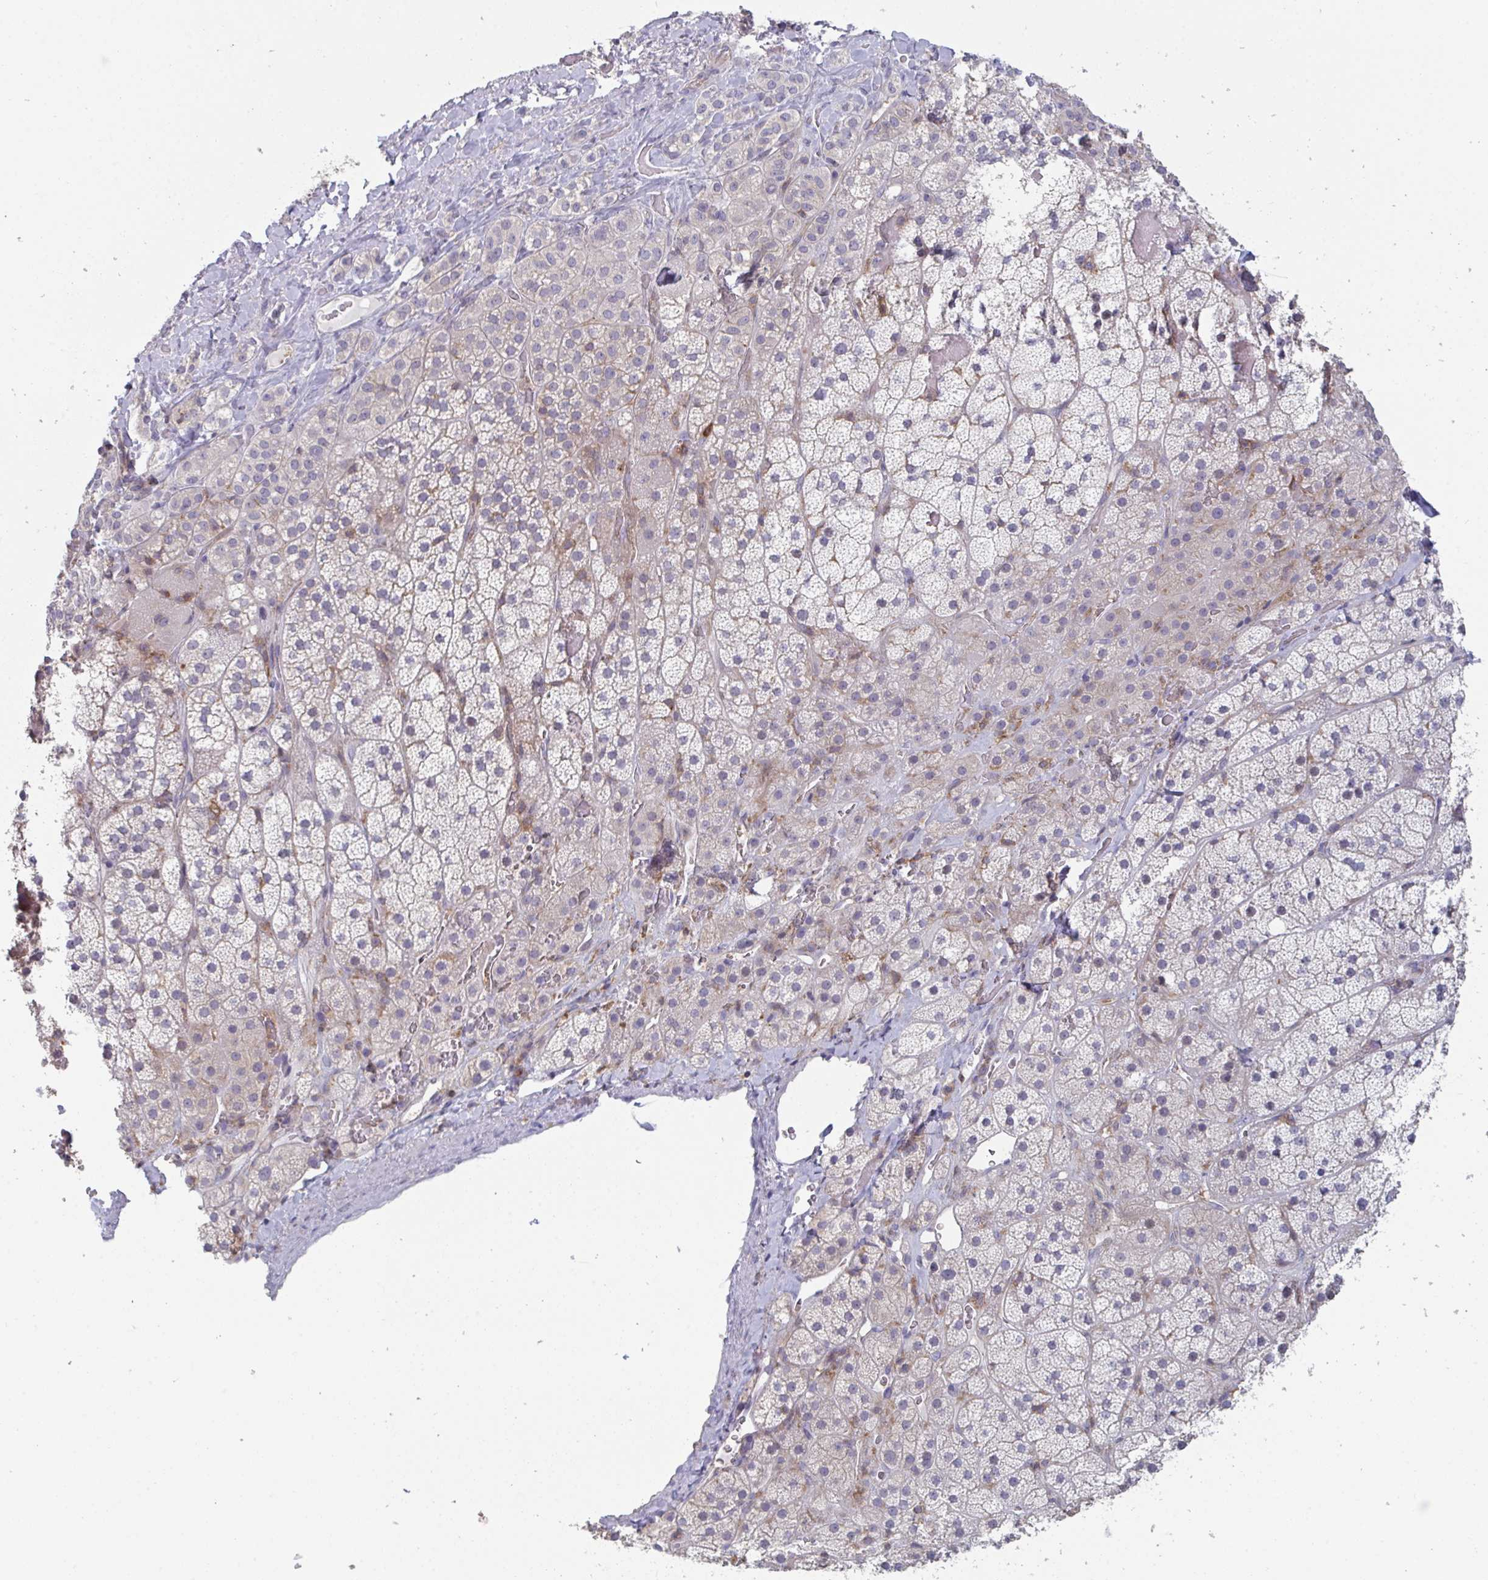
{"staining": {"intensity": "weak", "quantity": "25%-75%", "location": "cytoplasmic/membranous"}, "tissue": "adrenal gland", "cell_type": "Glandular cells", "image_type": "normal", "snomed": [{"axis": "morphology", "description": "Normal tissue, NOS"}, {"axis": "topography", "description": "Adrenal gland"}], "caption": "Weak cytoplasmic/membranous expression for a protein is seen in about 25%-75% of glandular cells of benign adrenal gland using immunohistochemistry (IHC).", "gene": "DISP2", "patient": {"sex": "male", "age": 57}}